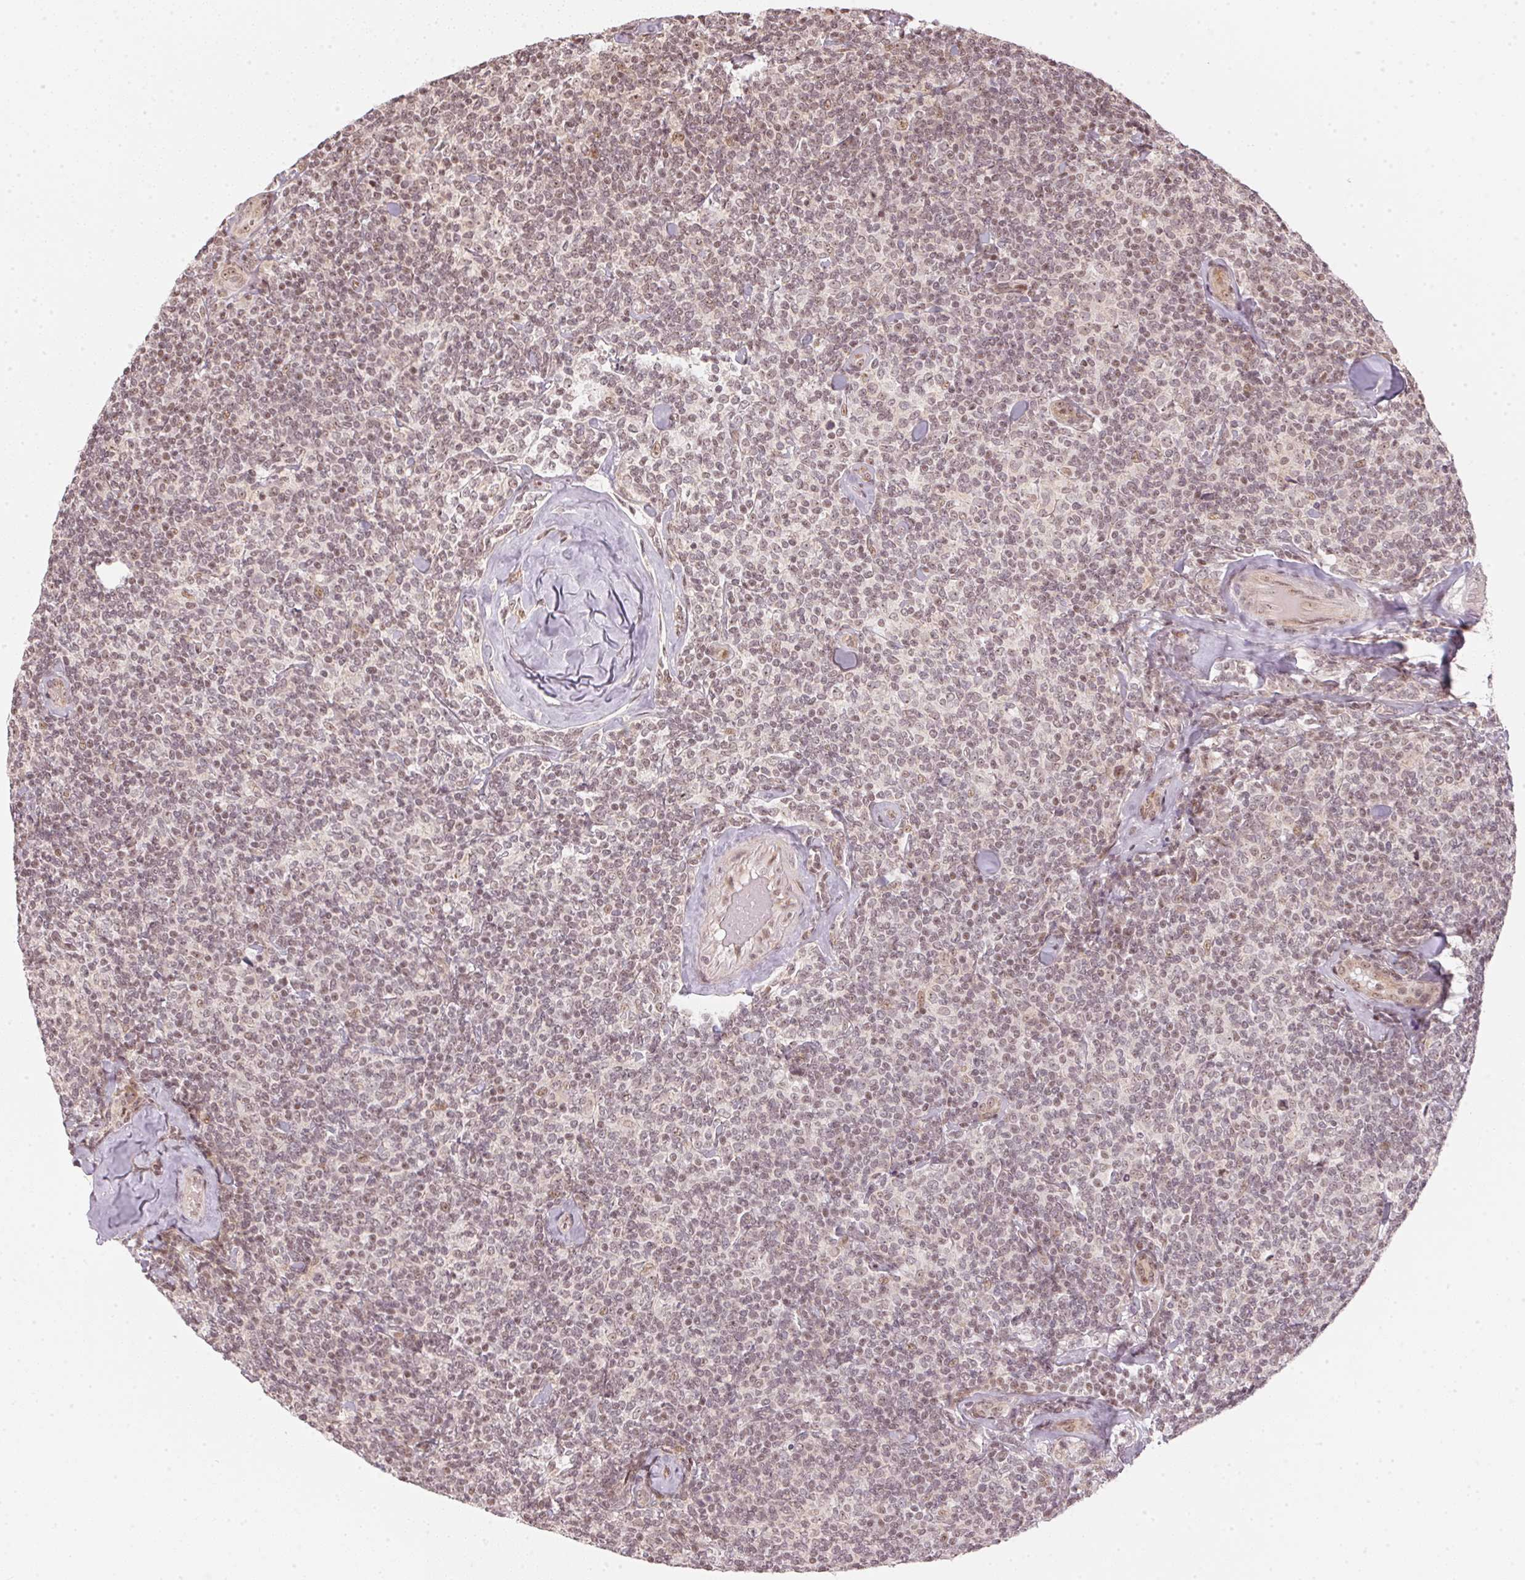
{"staining": {"intensity": "weak", "quantity": ">75%", "location": "nuclear"}, "tissue": "lymphoma", "cell_type": "Tumor cells", "image_type": "cancer", "snomed": [{"axis": "morphology", "description": "Malignant lymphoma, non-Hodgkin's type, Low grade"}, {"axis": "topography", "description": "Lymph node"}], "caption": "Immunohistochemical staining of human lymphoma reveals low levels of weak nuclear staining in approximately >75% of tumor cells. The staining was performed using DAB (3,3'-diaminobenzidine), with brown indicating positive protein expression. Nuclei are stained blue with hematoxylin.", "gene": "KAT6A", "patient": {"sex": "female", "age": 56}}